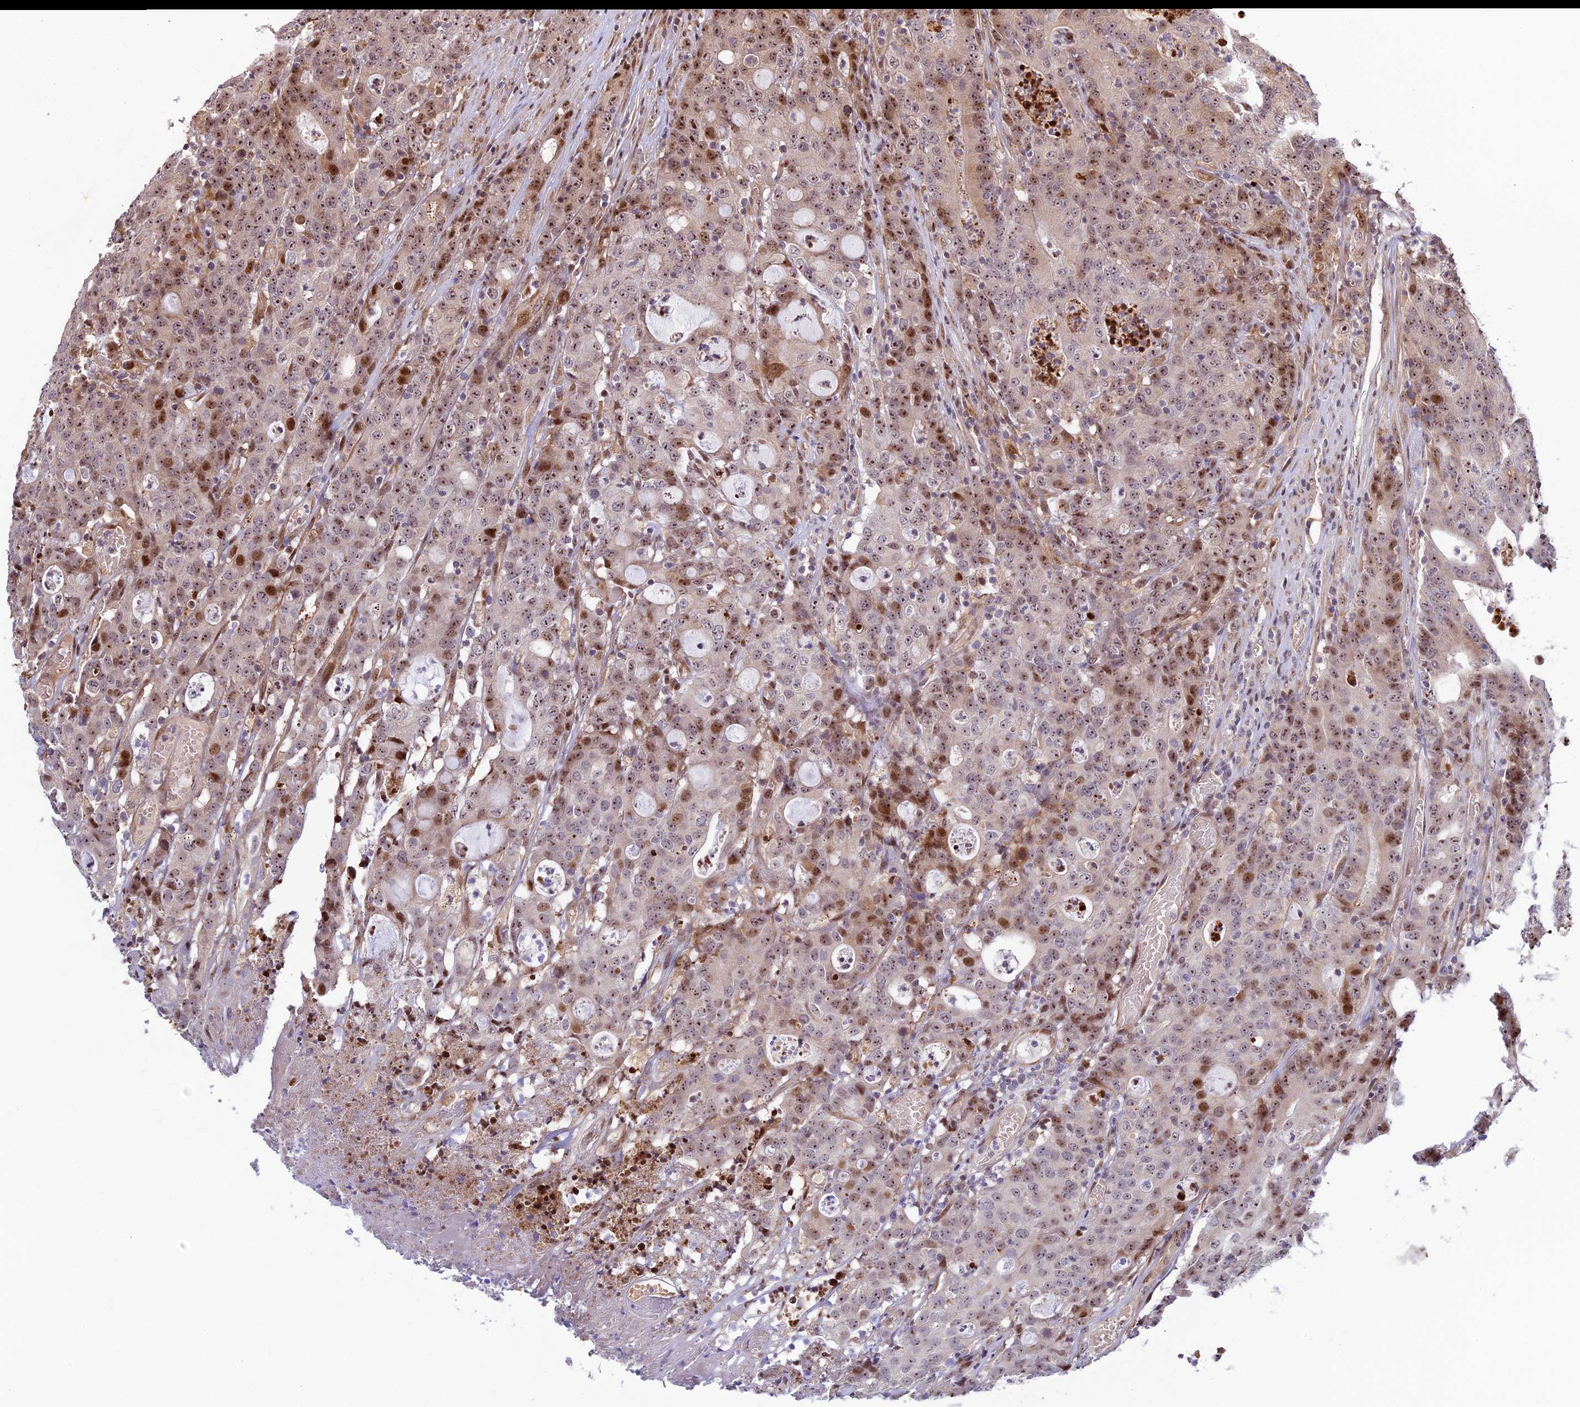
{"staining": {"intensity": "moderate", "quantity": "25%-75%", "location": "cytoplasmic/membranous,nuclear"}, "tissue": "colorectal cancer", "cell_type": "Tumor cells", "image_type": "cancer", "snomed": [{"axis": "morphology", "description": "Adenocarcinoma, NOS"}, {"axis": "topography", "description": "Colon"}], "caption": "Colorectal cancer stained with DAB (3,3'-diaminobenzidine) immunohistochemistry reveals medium levels of moderate cytoplasmic/membranous and nuclear positivity in approximately 25%-75% of tumor cells.", "gene": "UFSP2", "patient": {"sex": "male", "age": 83}}